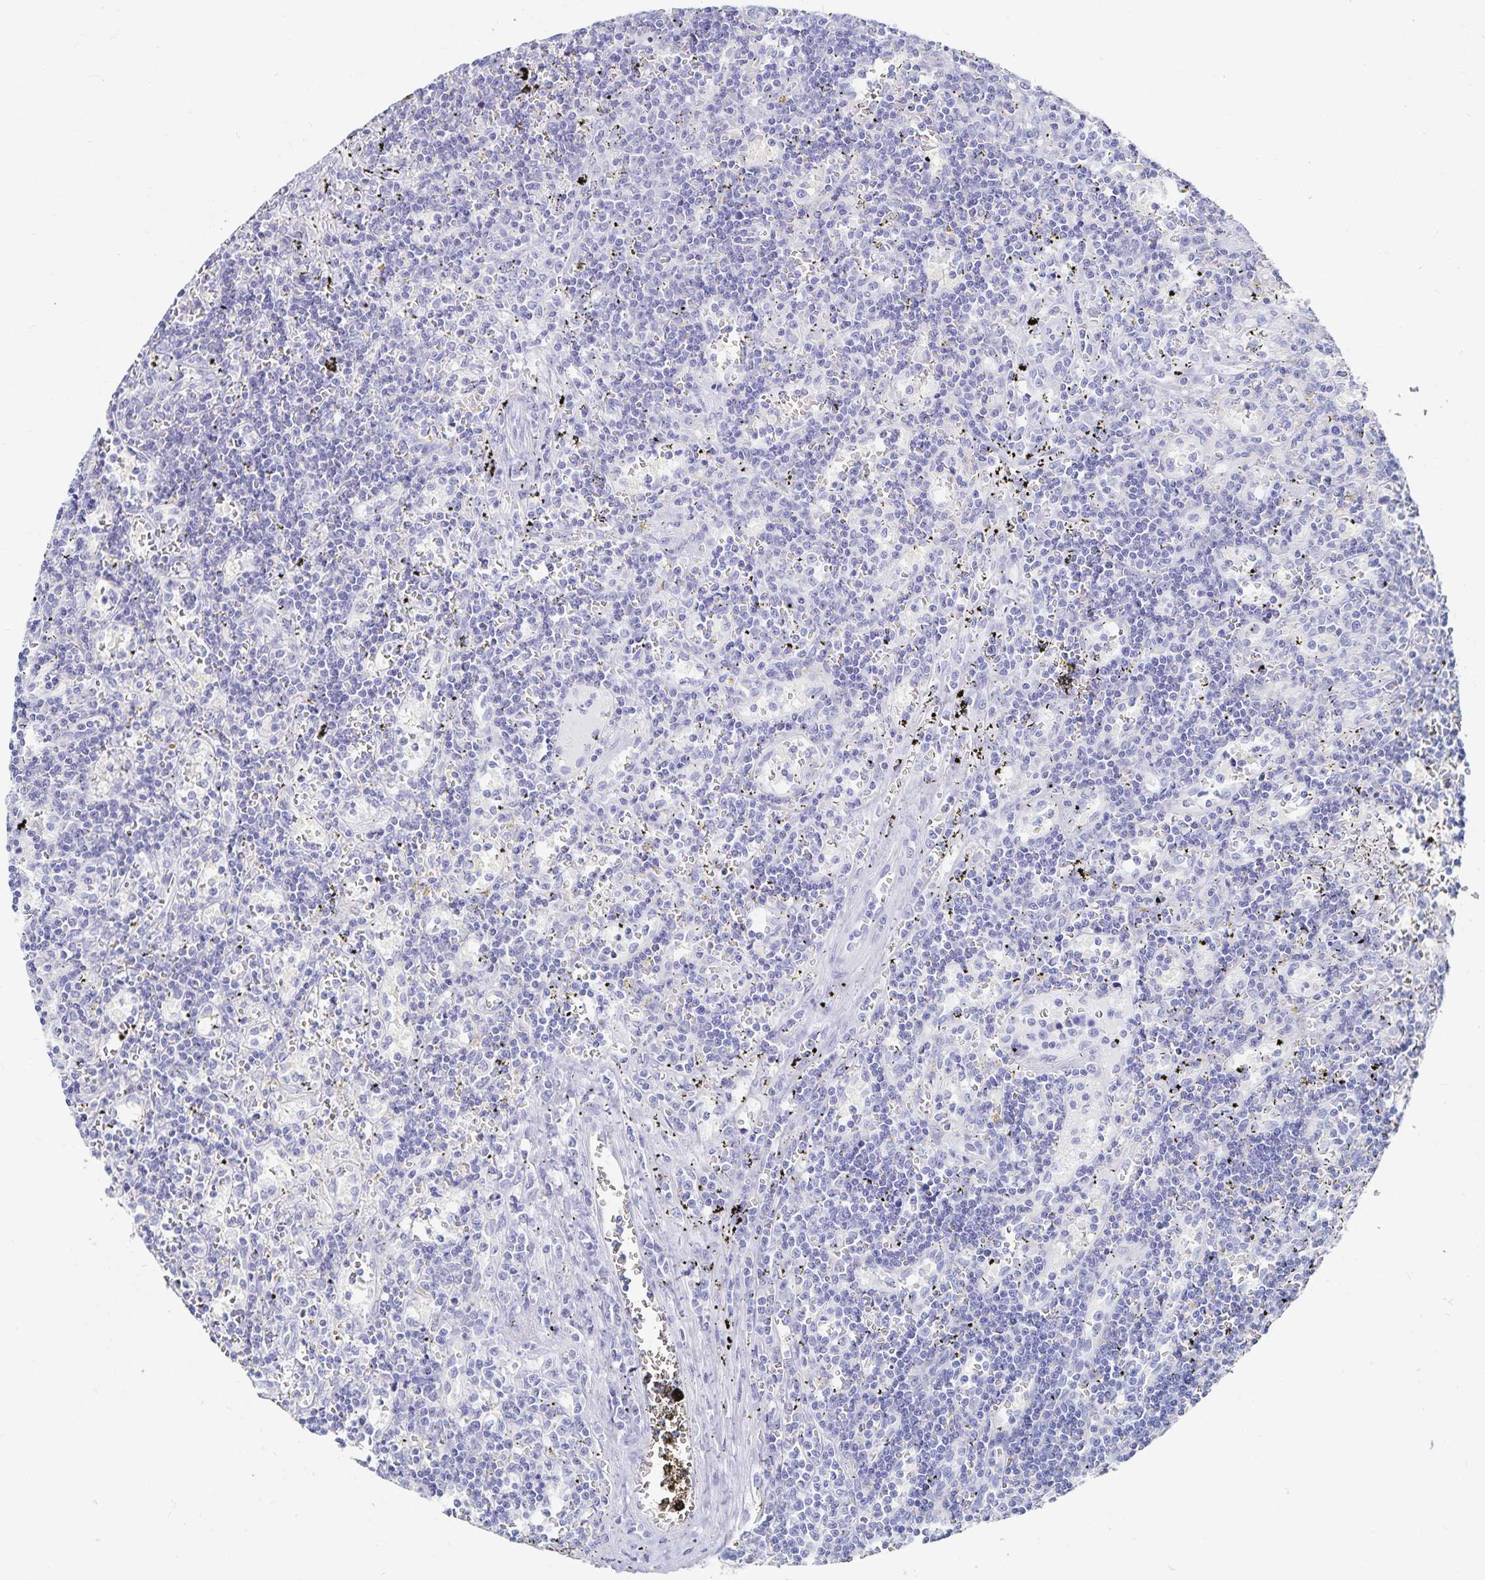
{"staining": {"intensity": "negative", "quantity": "none", "location": "none"}, "tissue": "lymphoma", "cell_type": "Tumor cells", "image_type": "cancer", "snomed": [{"axis": "morphology", "description": "Malignant lymphoma, non-Hodgkin's type, Low grade"}, {"axis": "topography", "description": "Spleen"}], "caption": "Immunohistochemistry (IHC) photomicrograph of lymphoma stained for a protein (brown), which demonstrates no positivity in tumor cells. (DAB IHC, high magnification).", "gene": "TNIP1", "patient": {"sex": "male", "age": 60}}